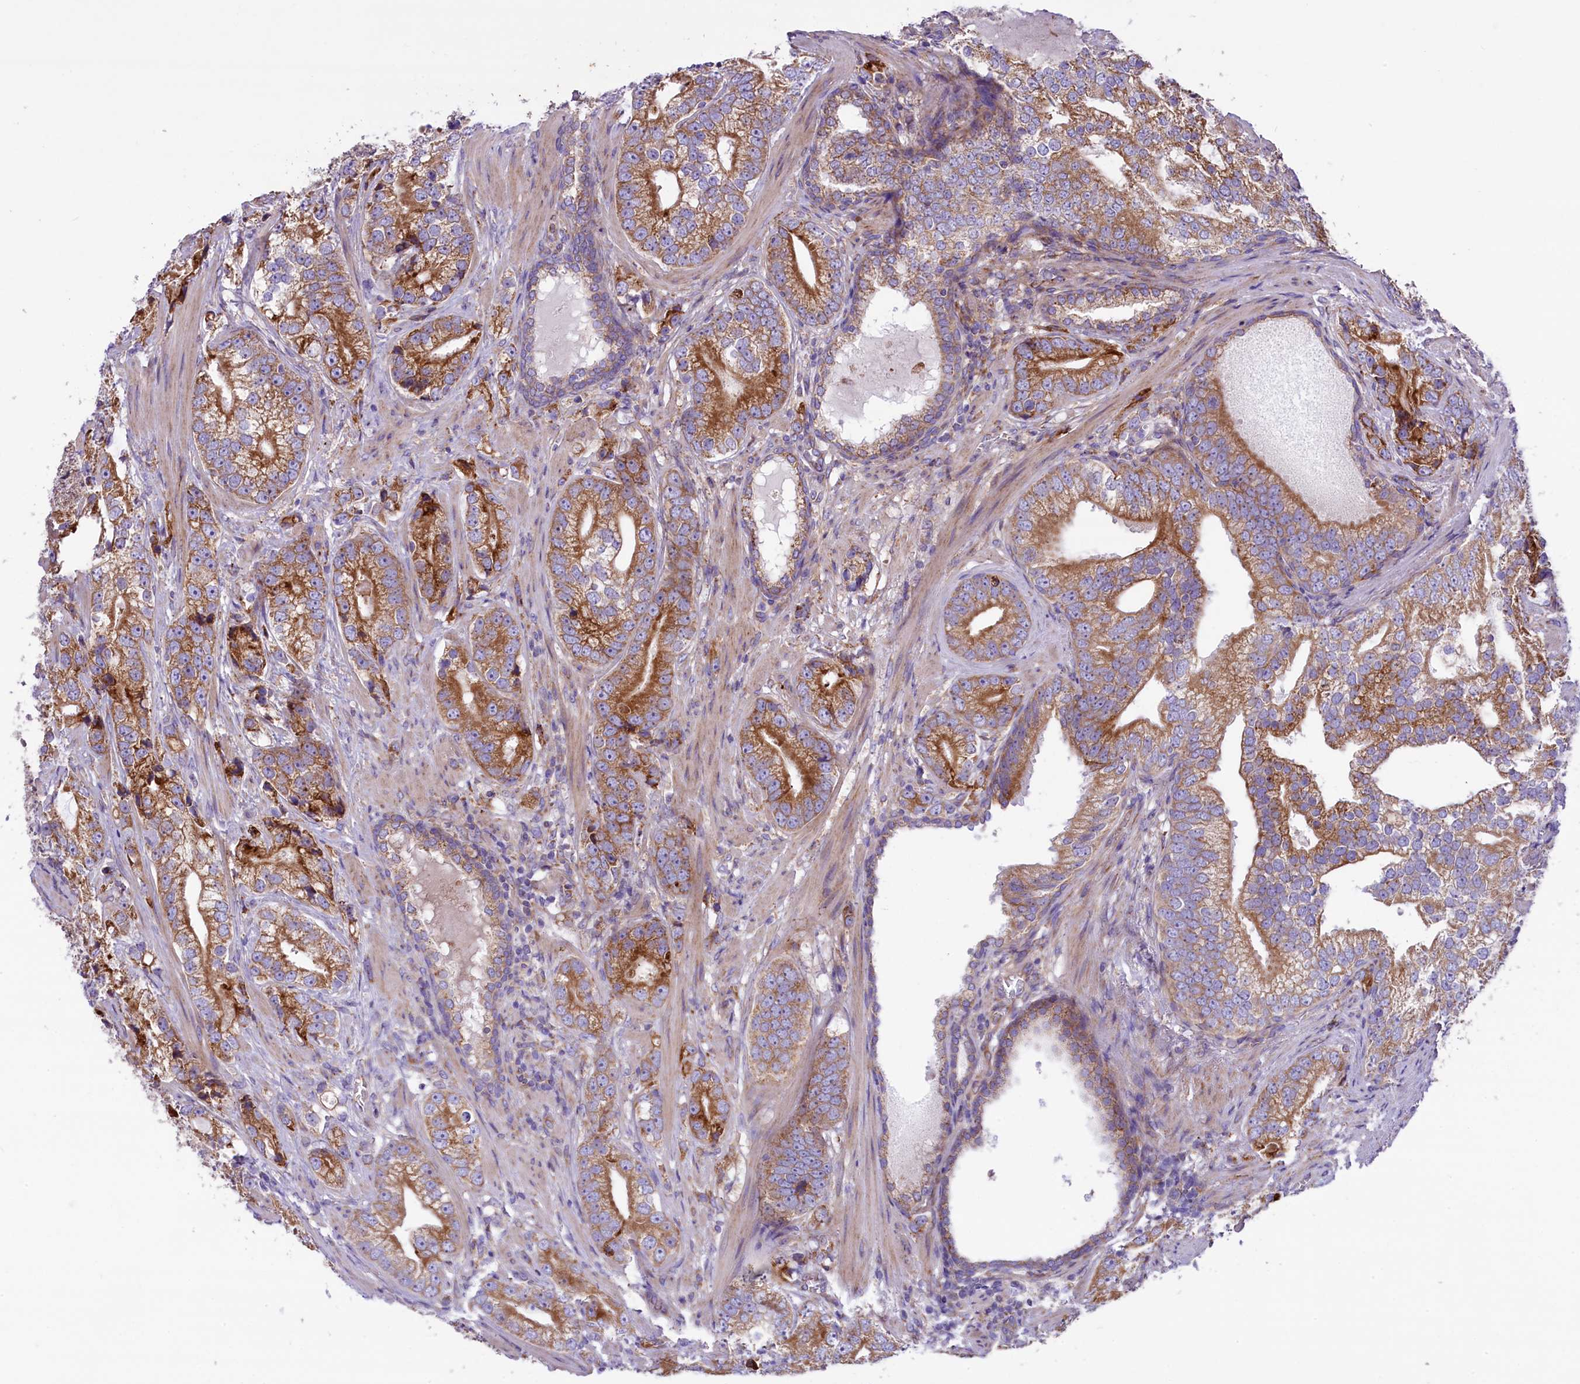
{"staining": {"intensity": "moderate", "quantity": ">75%", "location": "cytoplasmic/membranous"}, "tissue": "prostate cancer", "cell_type": "Tumor cells", "image_type": "cancer", "snomed": [{"axis": "morphology", "description": "Adenocarcinoma, High grade"}, {"axis": "topography", "description": "Prostate"}], "caption": "Prostate high-grade adenocarcinoma tissue shows moderate cytoplasmic/membranous staining in about >75% of tumor cells", "gene": "PTPRU", "patient": {"sex": "male", "age": 75}}